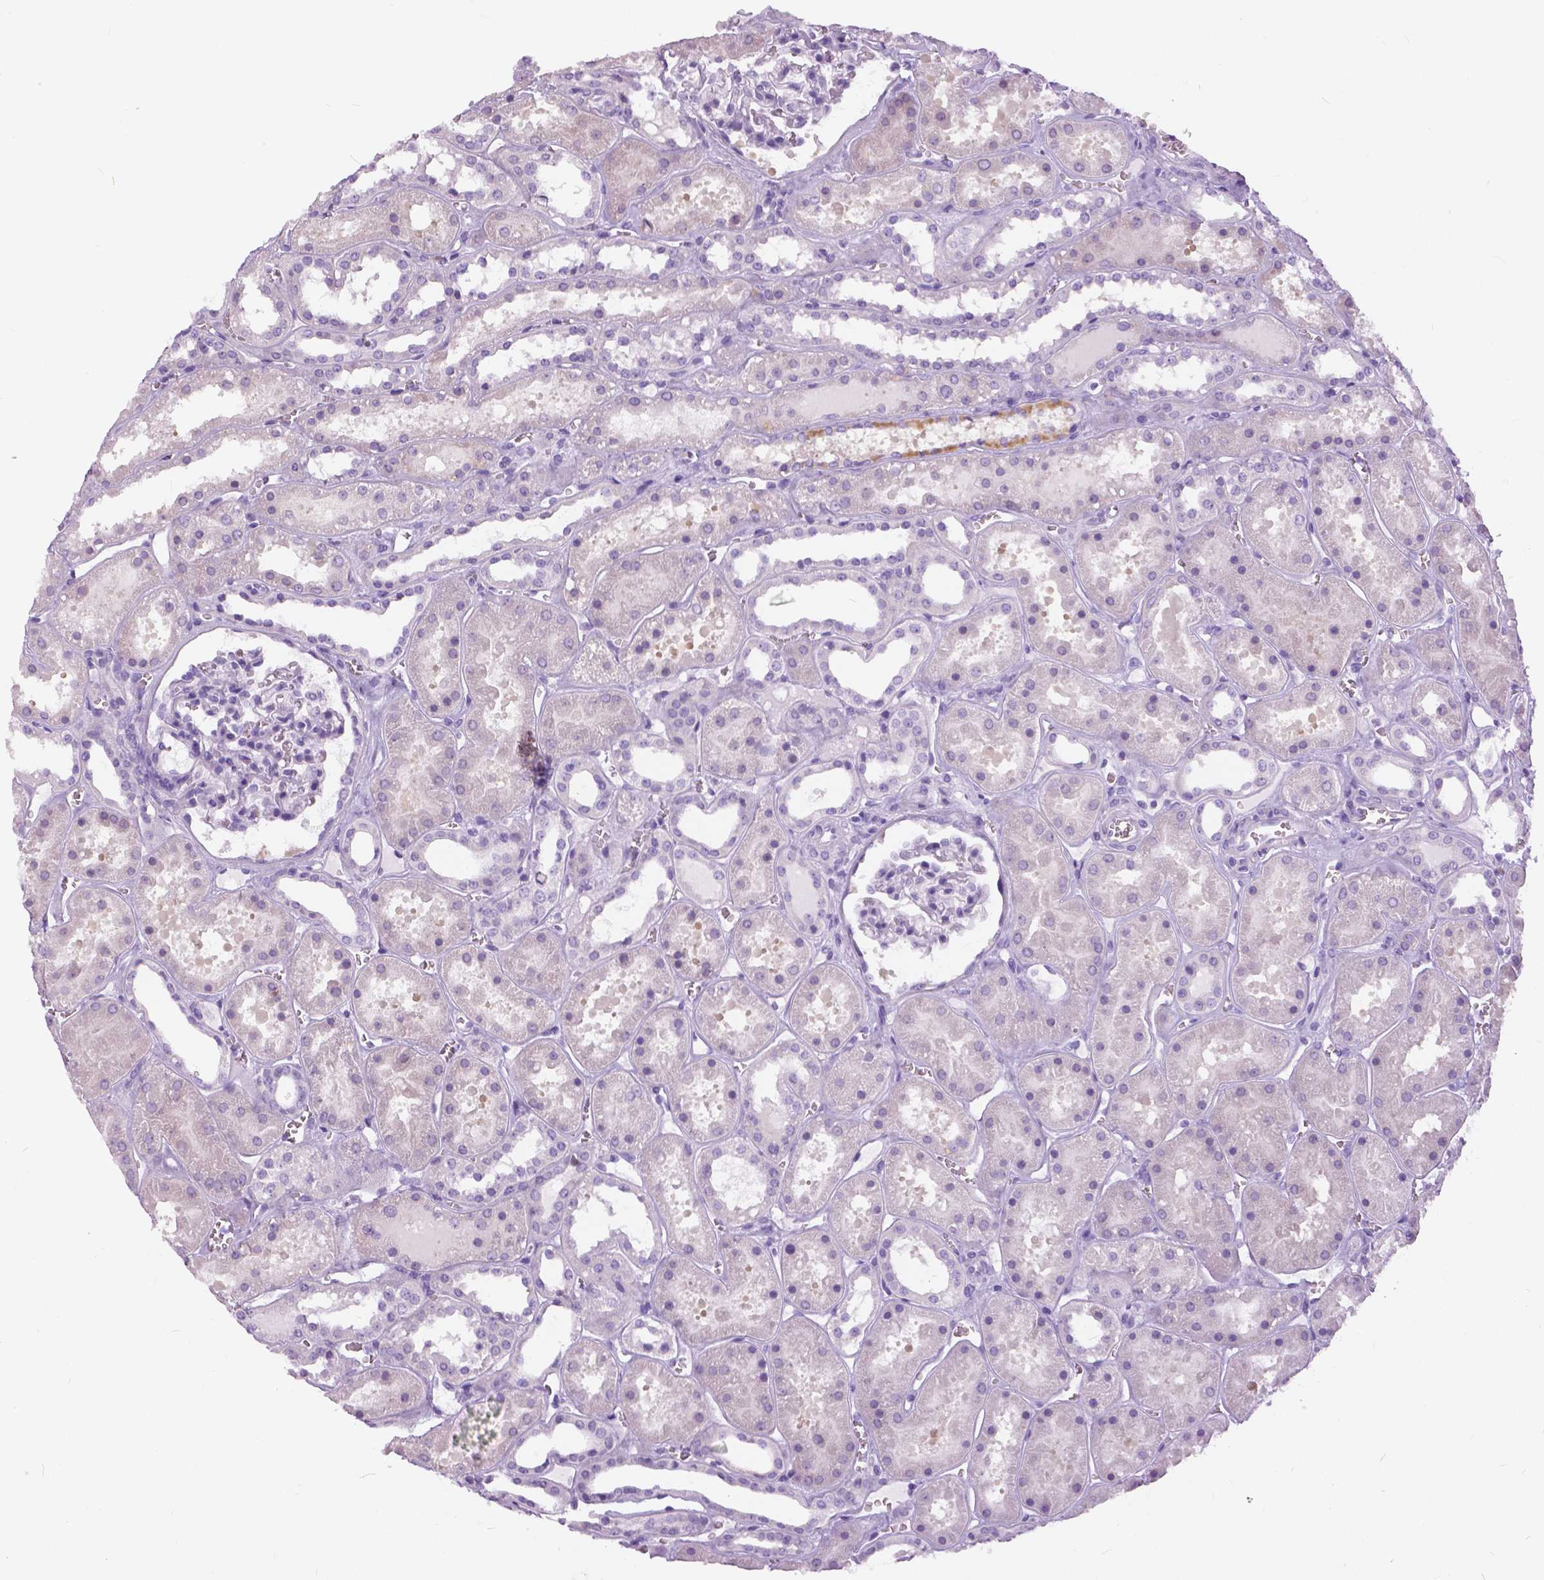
{"staining": {"intensity": "negative", "quantity": "none", "location": "none"}, "tissue": "kidney", "cell_type": "Cells in glomeruli", "image_type": "normal", "snomed": [{"axis": "morphology", "description": "Normal tissue, NOS"}, {"axis": "topography", "description": "Kidney"}], "caption": "Immunohistochemistry (IHC) micrograph of benign kidney: kidney stained with DAB exhibits no significant protein expression in cells in glomeruli. (DAB (3,3'-diaminobenzidine) IHC with hematoxylin counter stain).", "gene": "TP53TG5", "patient": {"sex": "female", "age": 41}}